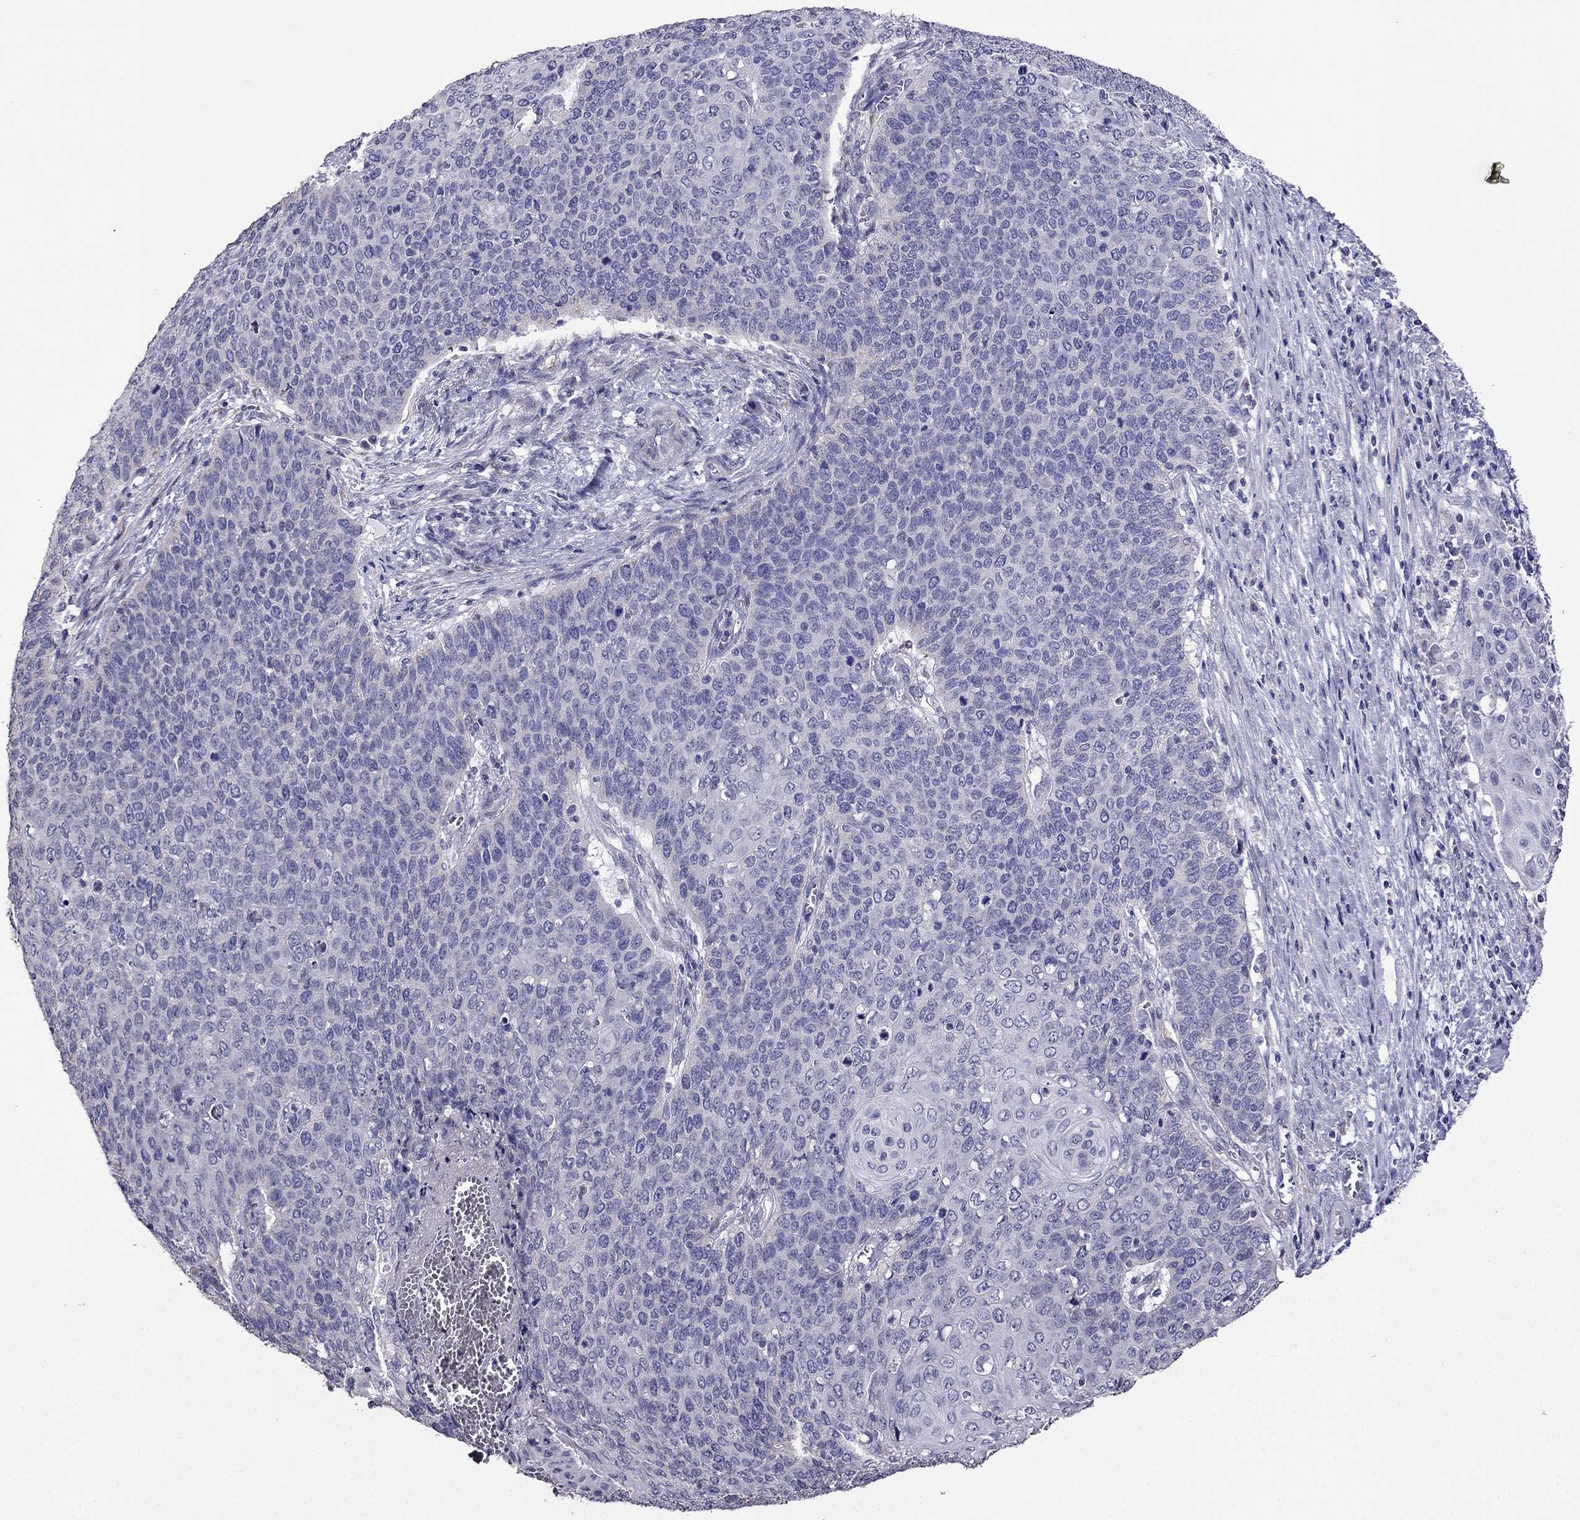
{"staining": {"intensity": "negative", "quantity": "none", "location": "none"}, "tissue": "cervical cancer", "cell_type": "Tumor cells", "image_type": "cancer", "snomed": [{"axis": "morphology", "description": "Squamous cell carcinoma, NOS"}, {"axis": "topography", "description": "Cervix"}], "caption": "Immunohistochemistry histopathology image of squamous cell carcinoma (cervical) stained for a protein (brown), which reveals no staining in tumor cells.", "gene": "AK5", "patient": {"sex": "female", "age": 39}}